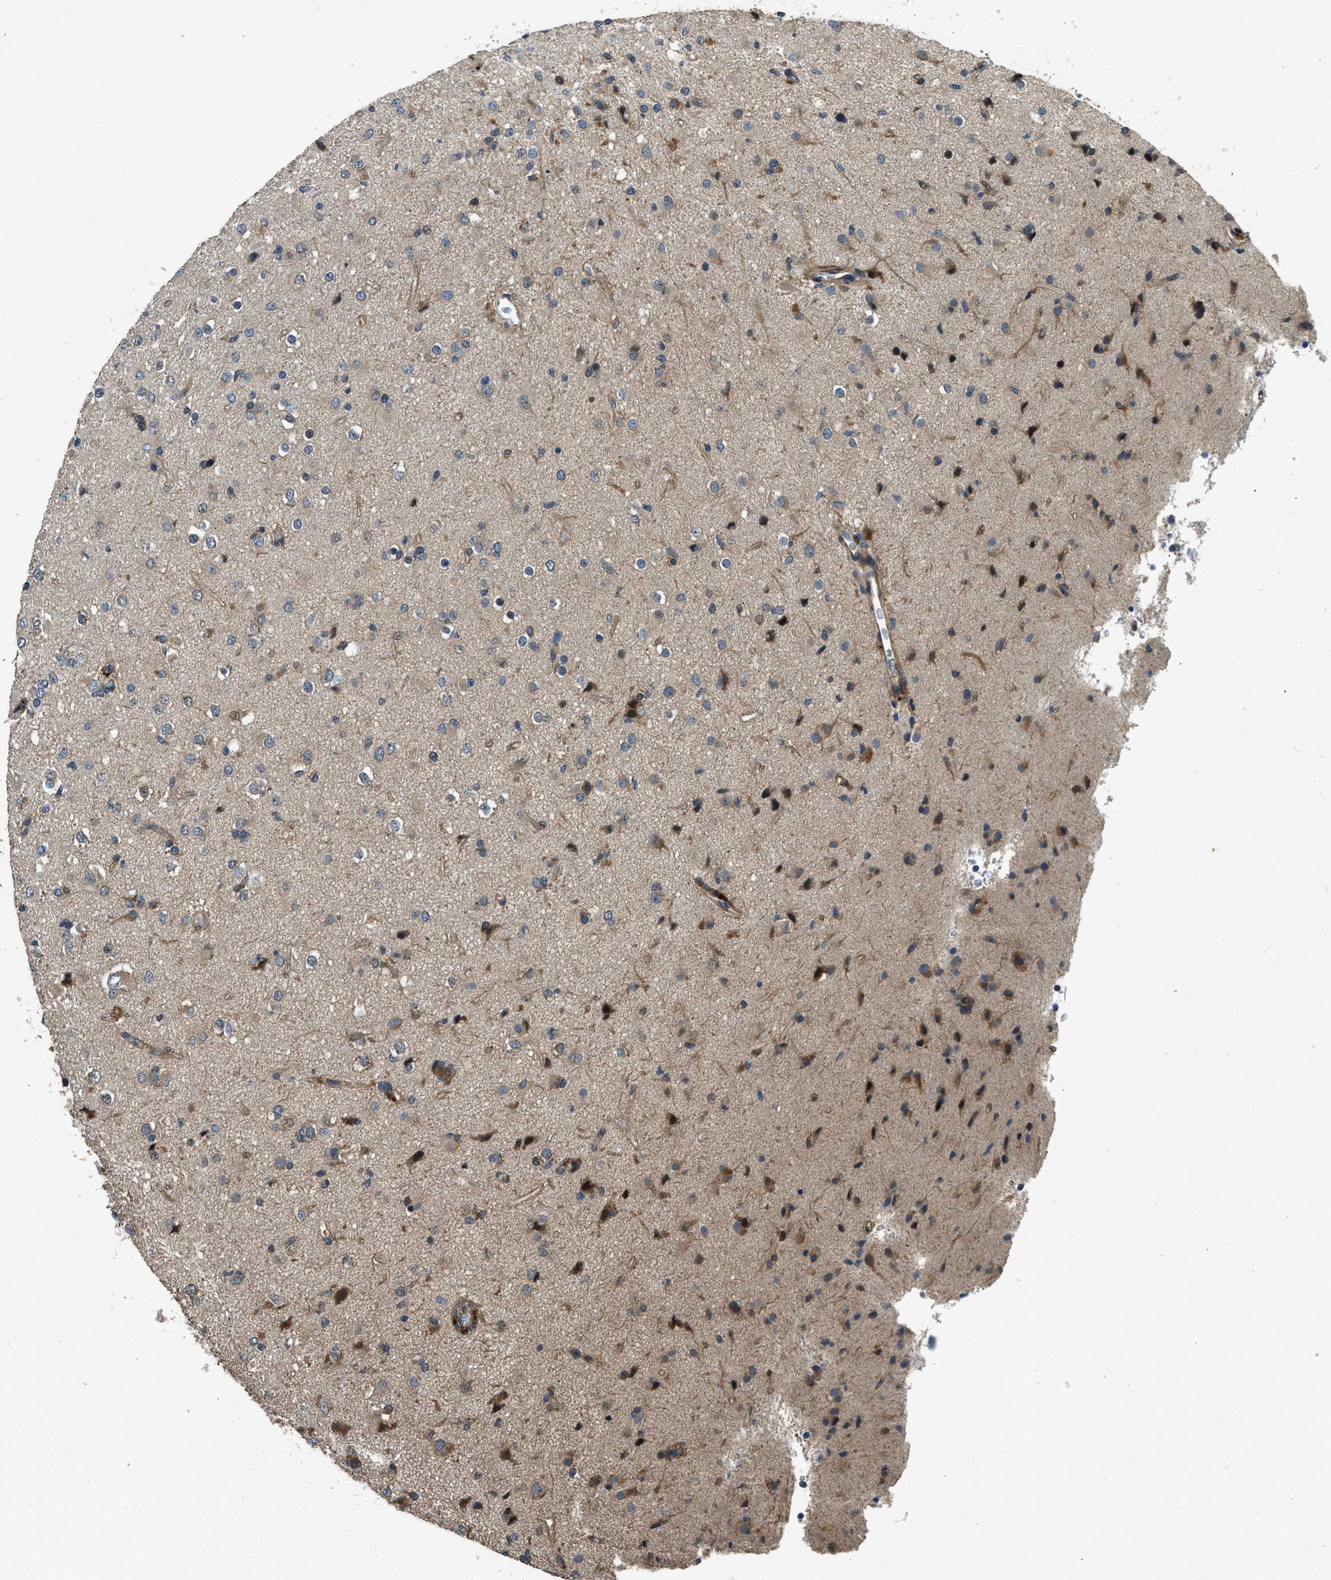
{"staining": {"intensity": "moderate", "quantity": "25%-75%", "location": "cytoplasmic/membranous"}, "tissue": "glioma", "cell_type": "Tumor cells", "image_type": "cancer", "snomed": [{"axis": "morphology", "description": "Glioma, malignant, Low grade"}, {"axis": "topography", "description": "Brain"}], "caption": "A brown stain highlights moderate cytoplasmic/membranous staining of a protein in malignant low-grade glioma tumor cells.", "gene": "IL3RA", "patient": {"sex": "male", "age": 65}}